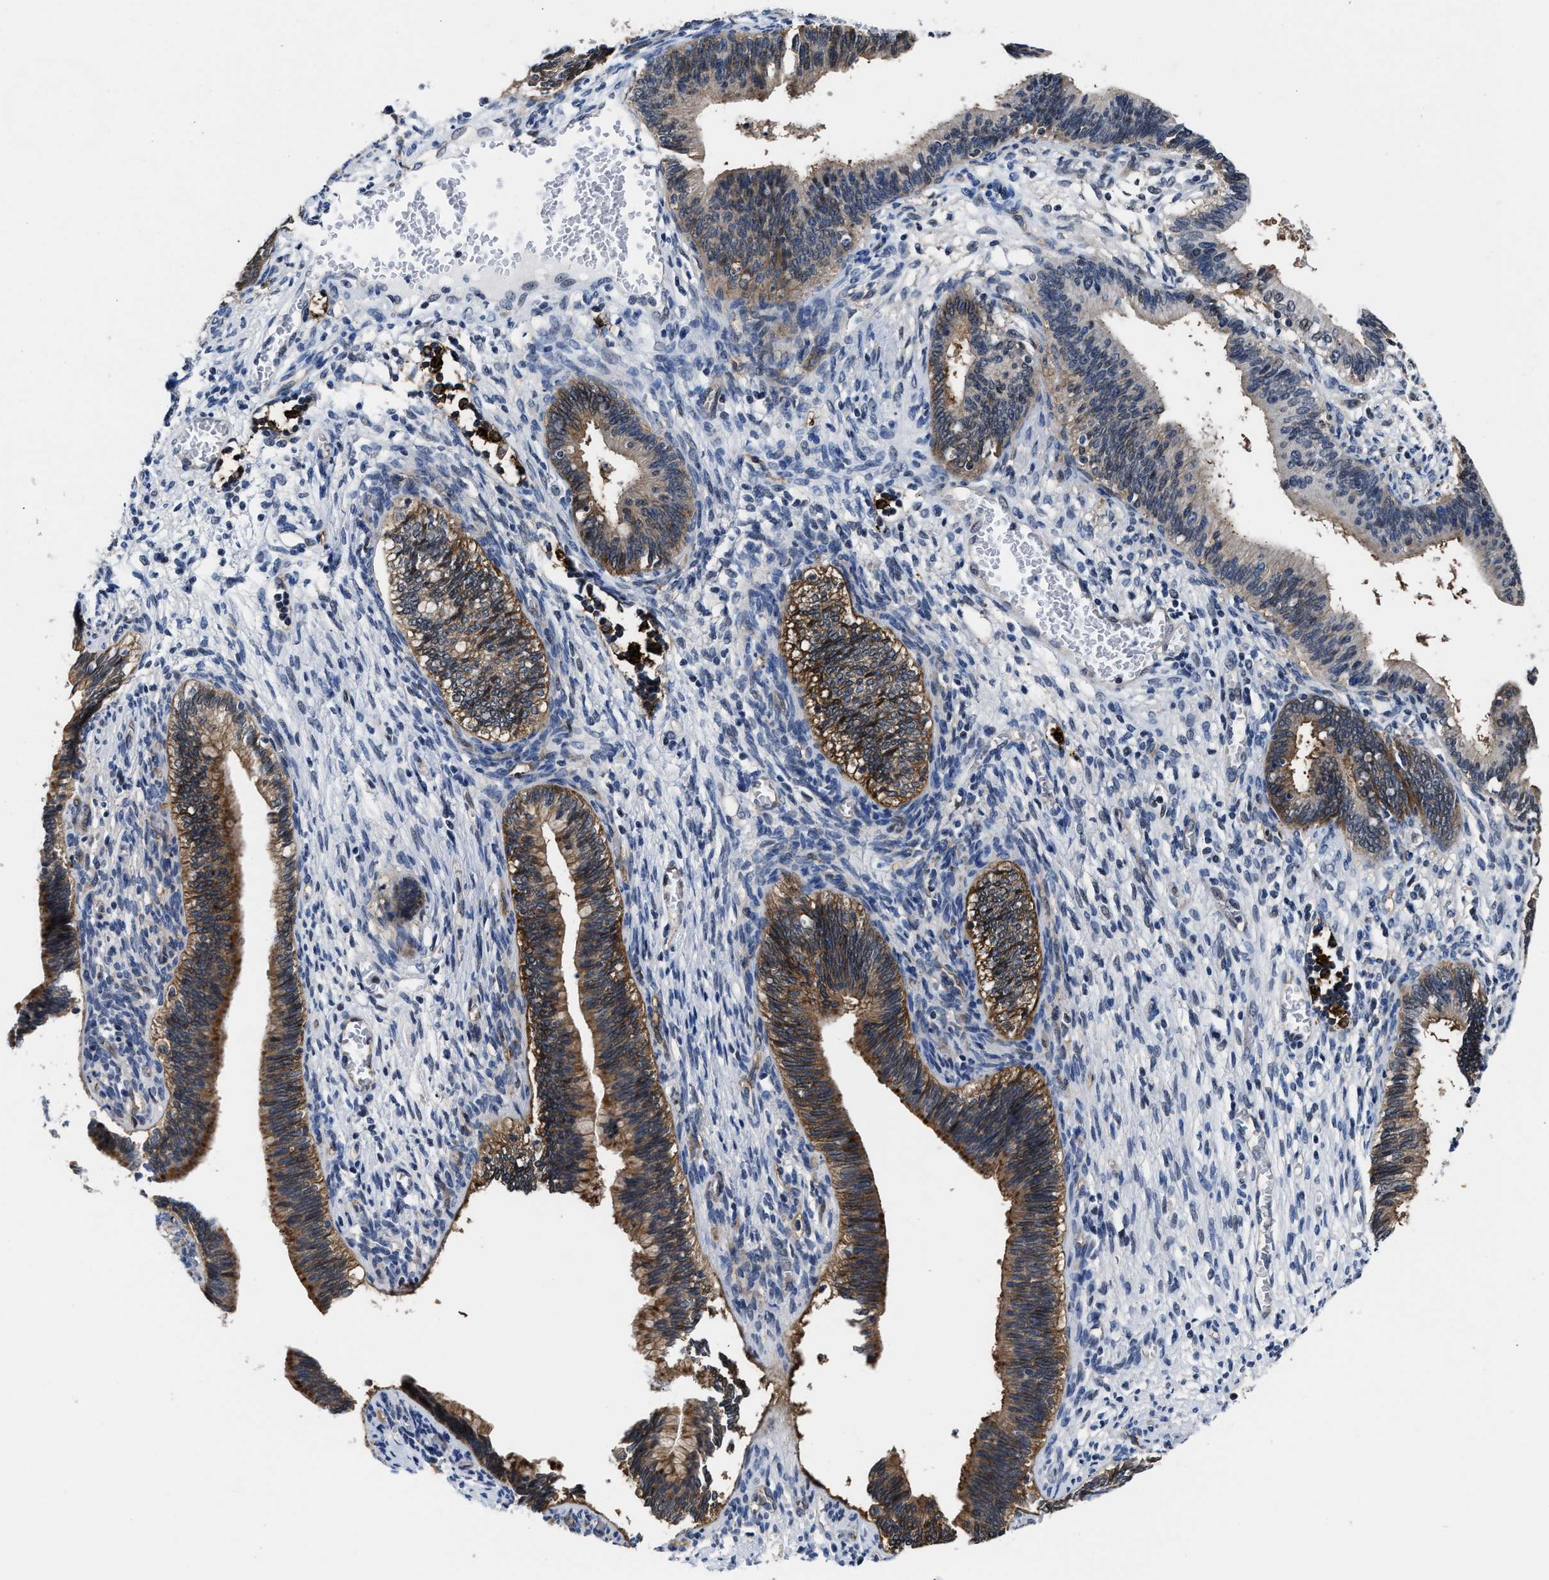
{"staining": {"intensity": "moderate", "quantity": ">75%", "location": "cytoplasmic/membranous"}, "tissue": "cervical cancer", "cell_type": "Tumor cells", "image_type": "cancer", "snomed": [{"axis": "morphology", "description": "Adenocarcinoma, NOS"}, {"axis": "topography", "description": "Cervix"}], "caption": "This photomicrograph displays IHC staining of human adenocarcinoma (cervical), with medium moderate cytoplasmic/membranous expression in about >75% of tumor cells.", "gene": "MARCKSL1", "patient": {"sex": "female", "age": 44}}